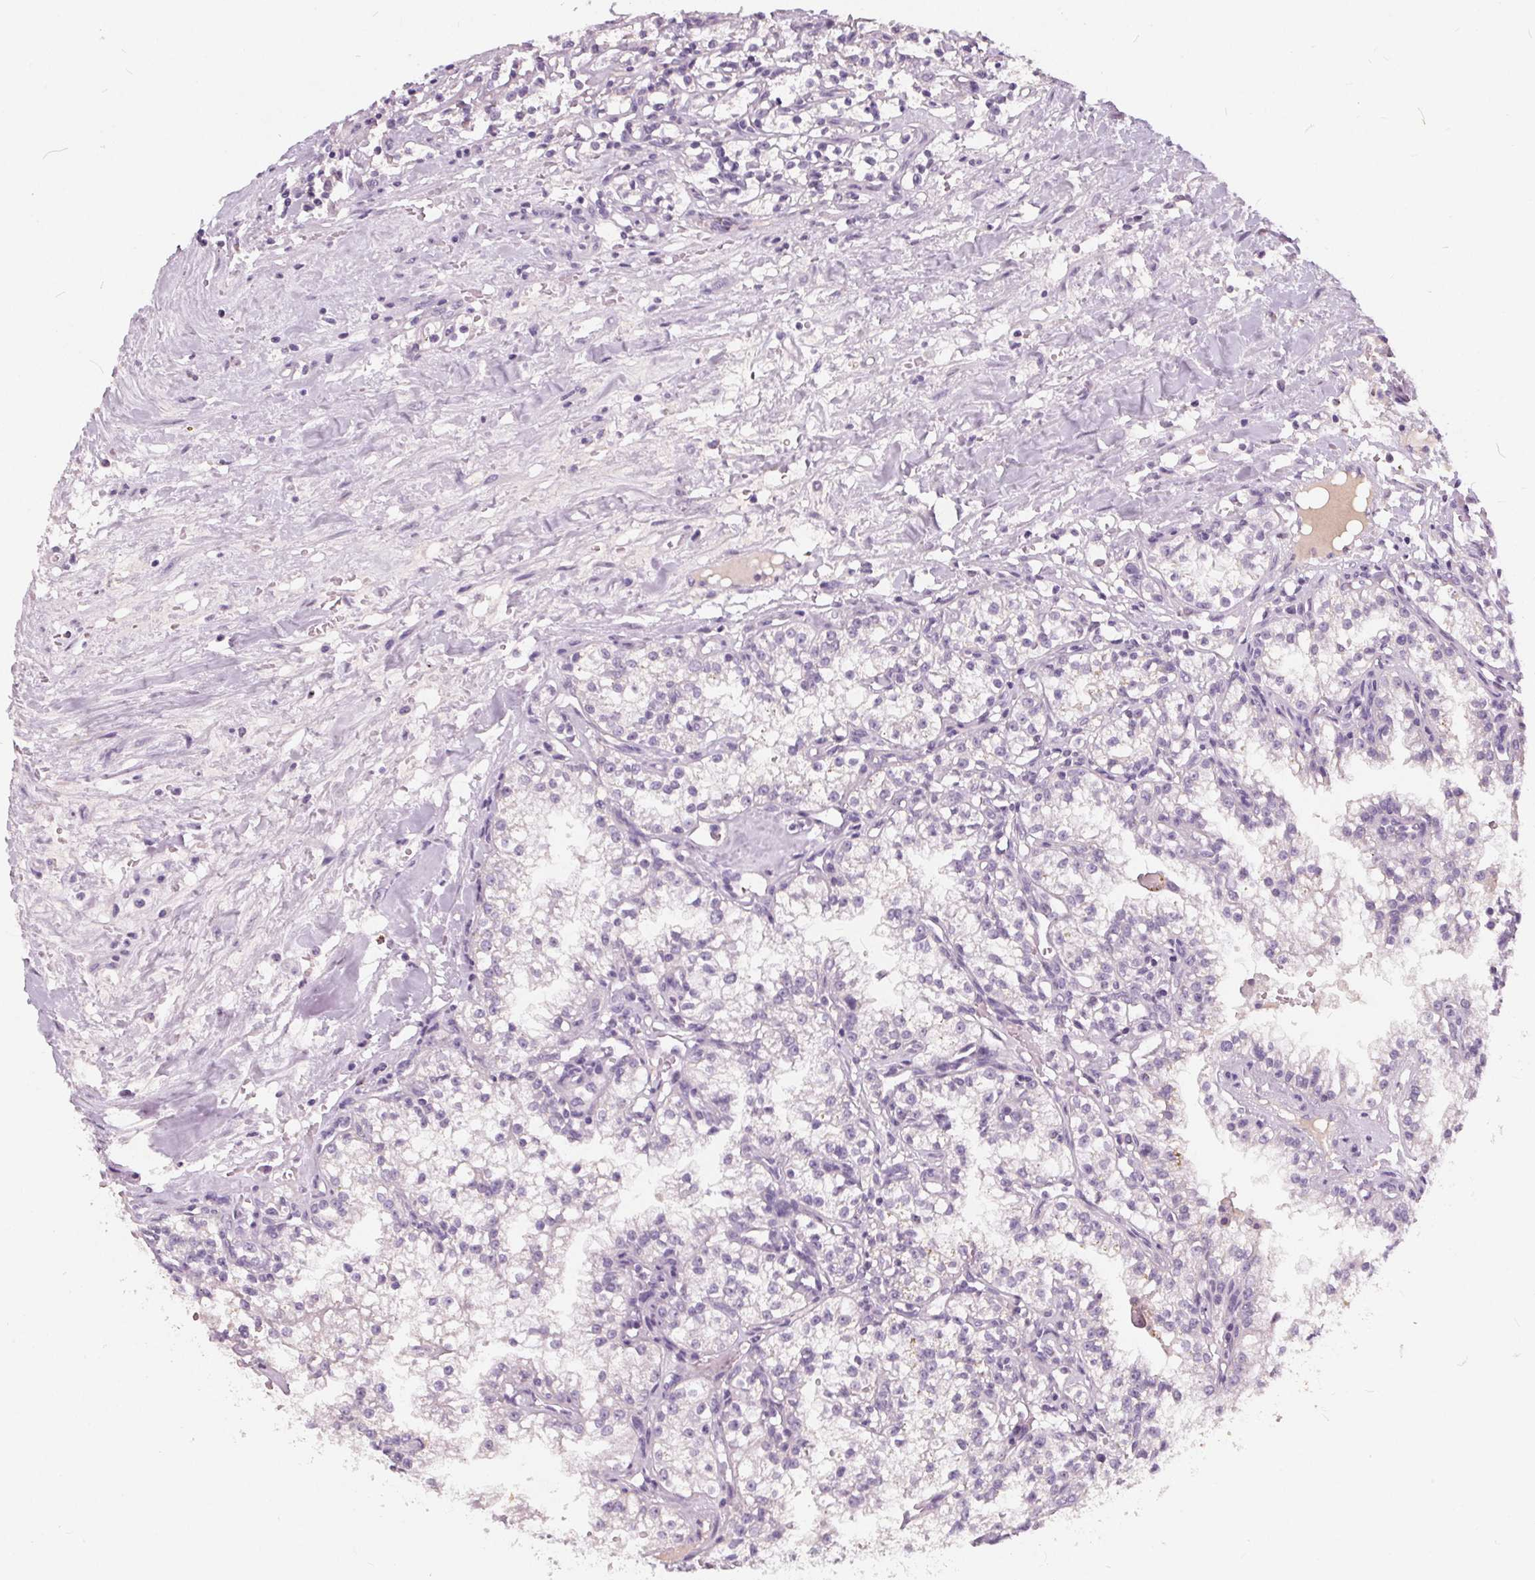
{"staining": {"intensity": "negative", "quantity": "none", "location": "none"}, "tissue": "renal cancer", "cell_type": "Tumor cells", "image_type": "cancer", "snomed": [{"axis": "morphology", "description": "Adenocarcinoma, NOS"}, {"axis": "topography", "description": "Kidney"}], "caption": "Tumor cells show no significant protein expression in renal adenocarcinoma.", "gene": "PLA2G2E", "patient": {"sex": "male", "age": 36}}